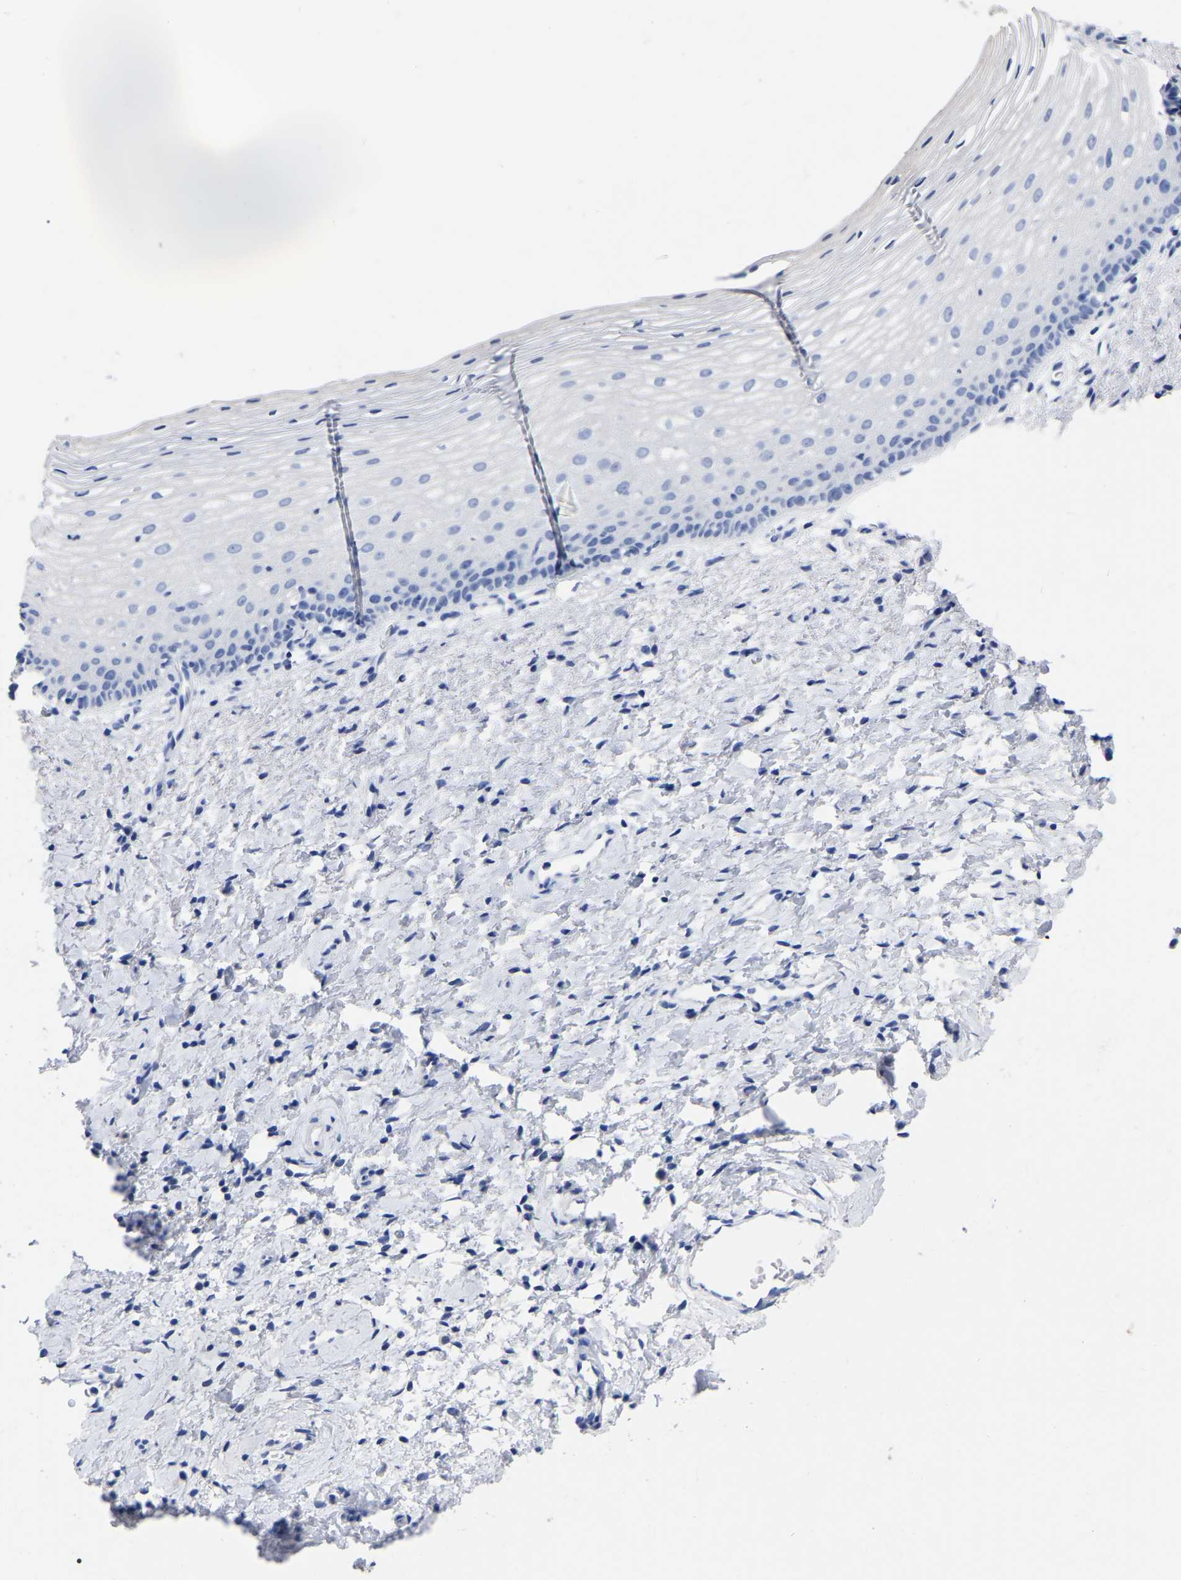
{"staining": {"intensity": "negative", "quantity": "none", "location": "none"}, "tissue": "cervix", "cell_type": "Glandular cells", "image_type": "normal", "snomed": [{"axis": "morphology", "description": "Normal tissue, NOS"}, {"axis": "topography", "description": "Cervix"}], "caption": "Glandular cells are negative for protein expression in benign human cervix. Brightfield microscopy of IHC stained with DAB (3,3'-diaminobenzidine) (brown) and hematoxylin (blue), captured at high magnification.", "gene": "ANXA13", "patient": {"sex": "female", "age": 72}}